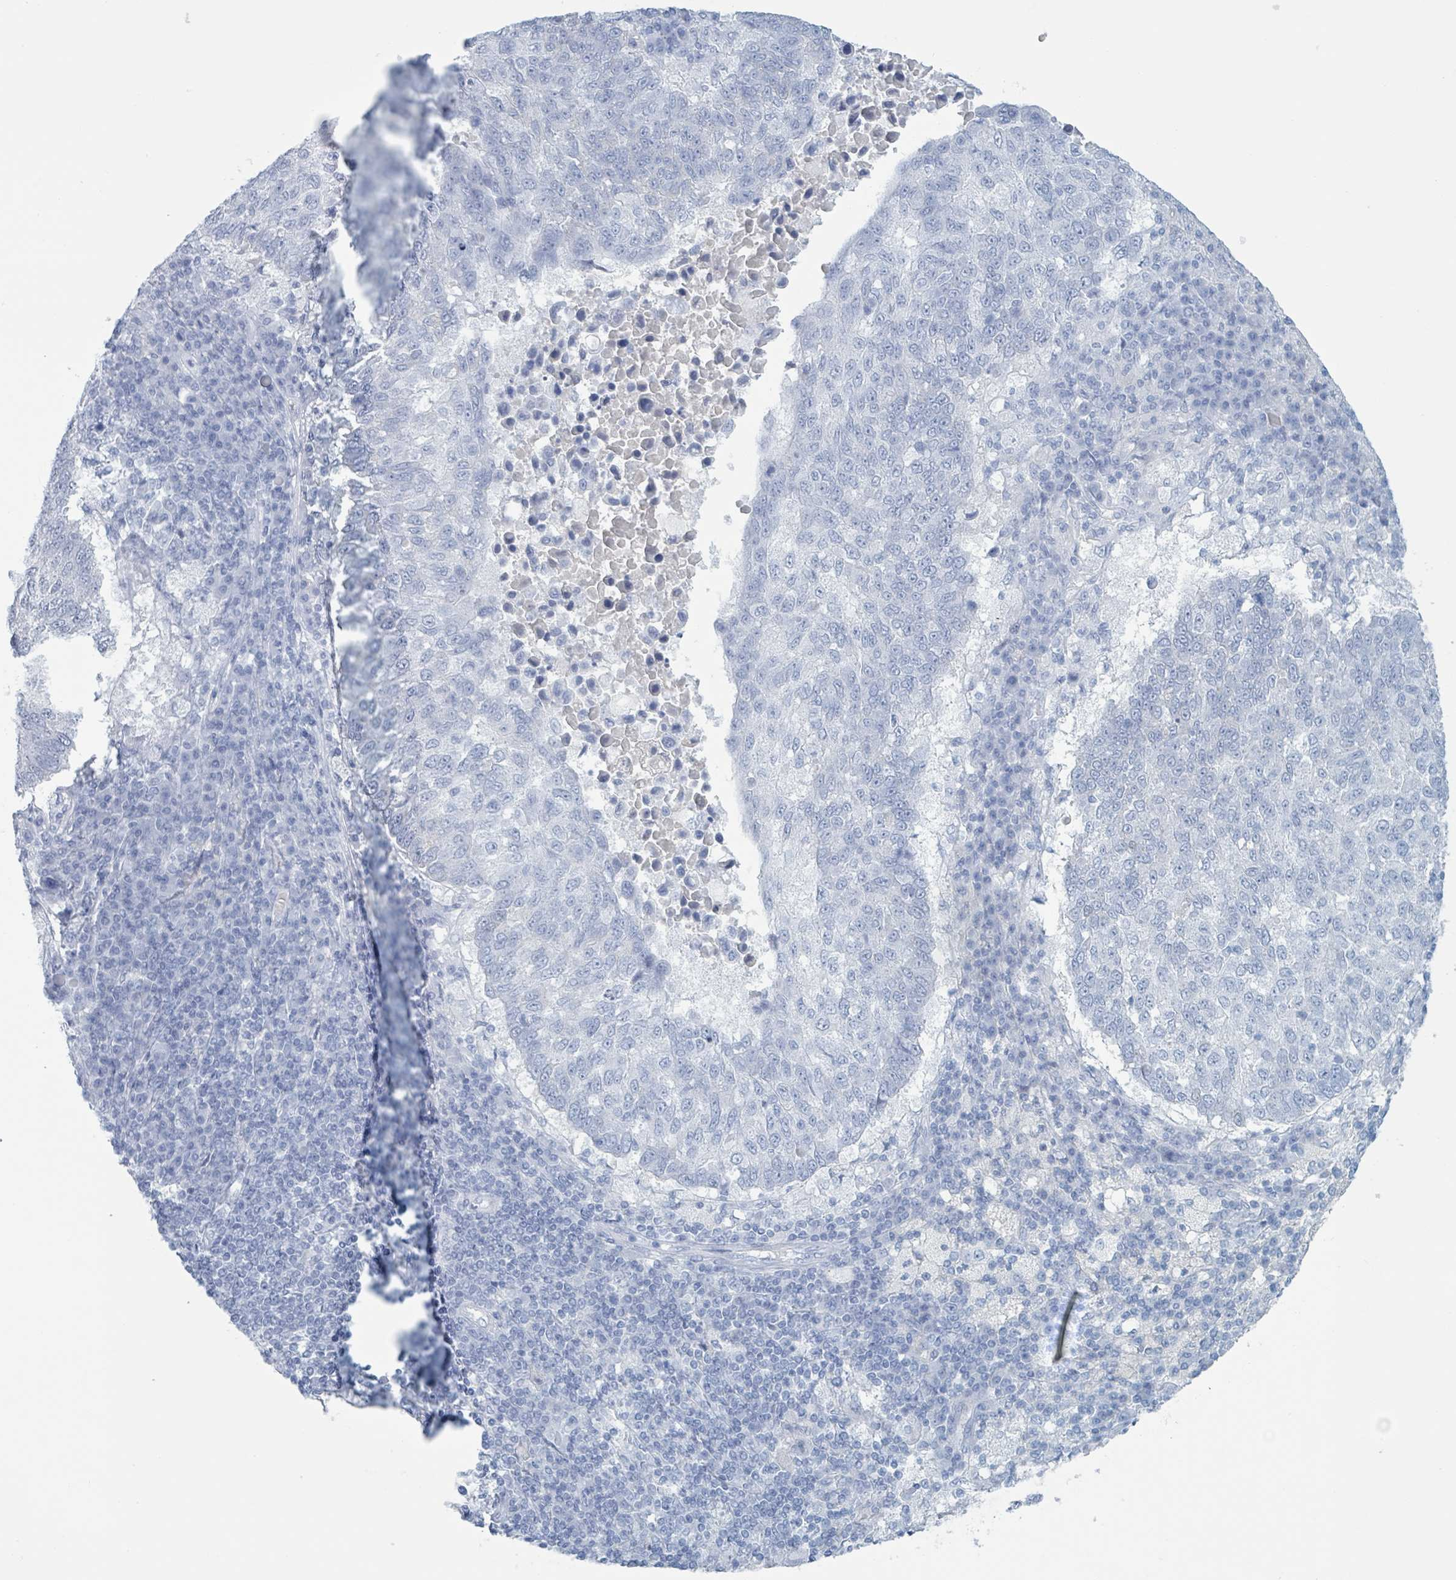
{"staining": {"intensity": "negative", "quantity": "none", "location": "none"}, "tissue": "lung cancer", "cell_type": "Tumor cells", "image_type": "cancer", "snomed": [{"axis": "morphology", "description": "Squamous cell carcinoma, NOS"}, {"axis": "topography", "description": "Lung"}], "caption": "An IHC photomicrograph of lung squamous cell carcinoma is shown. There is no staining in tumor cells of lung squamous cell carcinoma. The staining was performed using DAB (3,3'-diaminobenzidine) to visualize the protein expression in brown, while the nuclei were stained in blue with hematoxylin (Magnification: 20x).", "gene": "KLK4", "patient": {"sex": "male", "age": 73}}